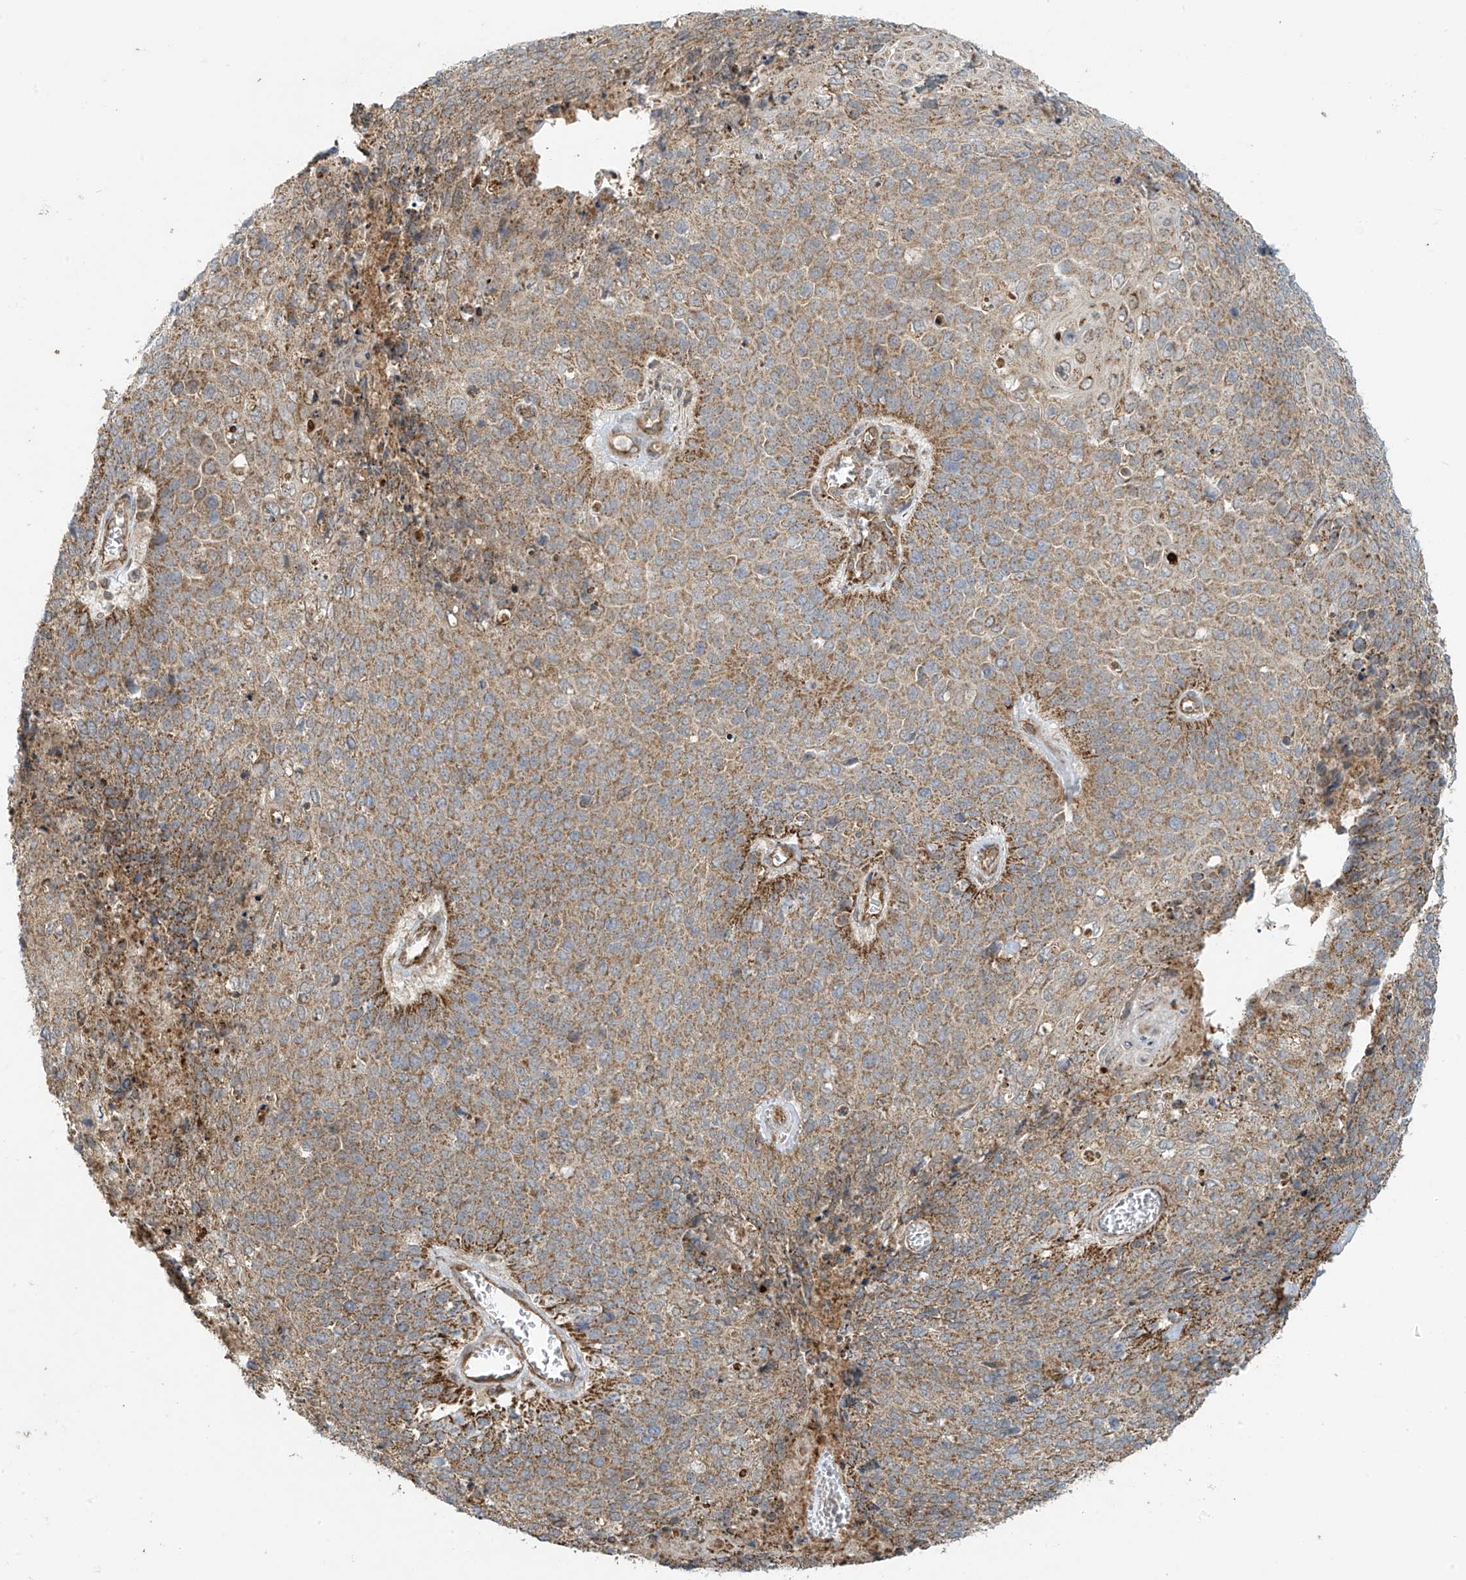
{"staining": {"intensity": "moderate", "quantity": "25%-75%", "location": "cytoplasmic/membranous"}, "tissue": "cervical cancer", "cell_type": "Tumor cells", "image_type": "cancer", "snomed": [{"axis": "morphology", "description": "Squamous cell carcinoma, NOS"}, {"axis": "topography", "description": "Cervix"}], "caption": "Approximately 25%-75% of tumor cells in human cervical cancer display moderate cytoplasmic/membranous protein staining as visualized by brown immunohistochemical staining.", "gene": "METTL6", "patient": {"sex": "female", "age": 39}}